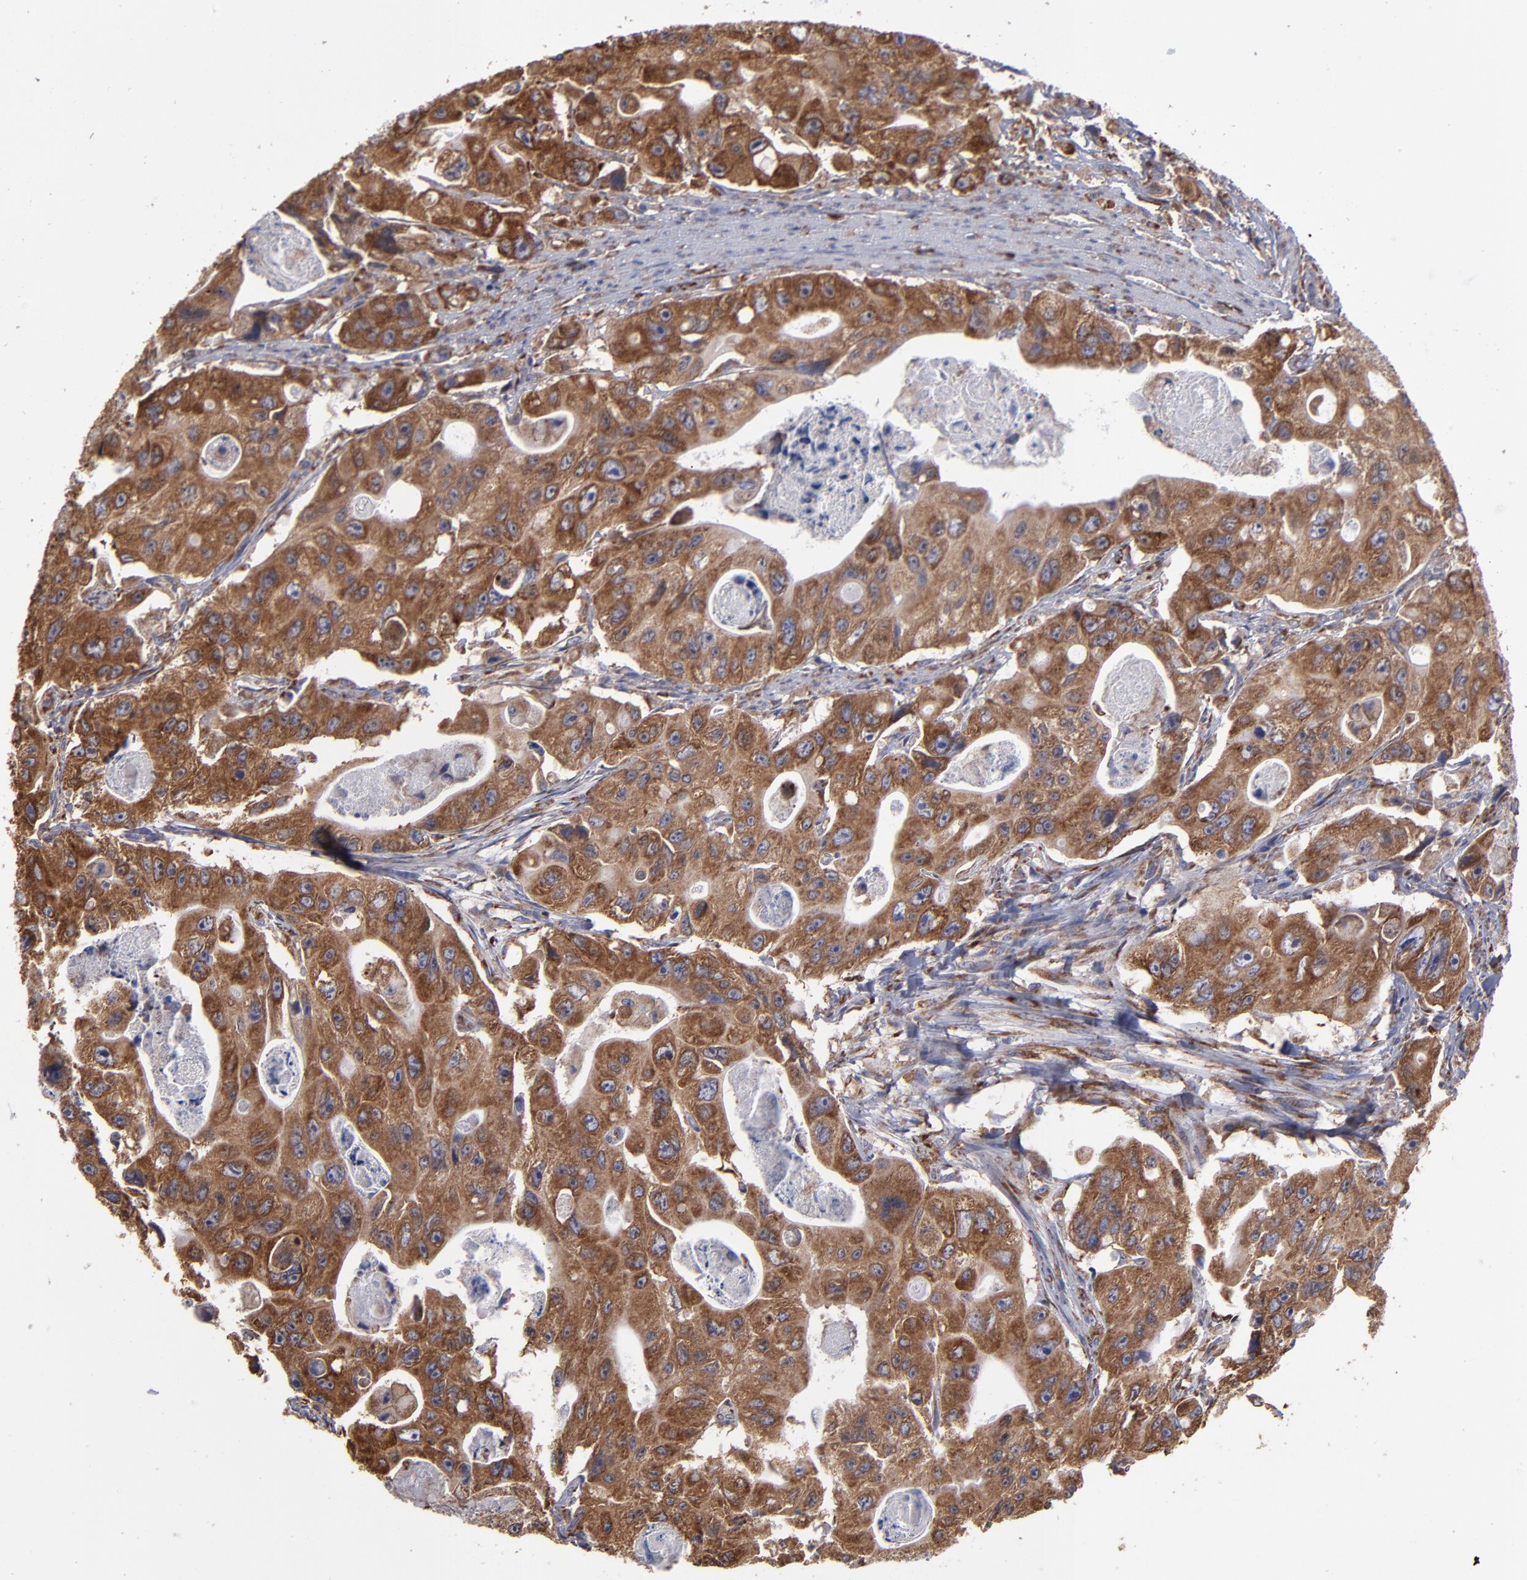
{"staining": {"intensity": "strong", "quantity": ">75%", "location": "cytoplasmic/membranous"}, "tissue": "colorectal cancer", "cell_type": "Tumor cells", "image_type": "cancer", "snomed": [{"axis": "morphology", "description": "Adenocarcinoma, NOS"}, {"axis": "topography", "description": "Colon"}], "caption": "Strong cytoplasmic/membranous positivity for a protein is present in approximately >75% of tumor cells of colorectal adenocarcinoma using IHC.", "gene": "SND1", "patient": {"sex": "female", "age": 46}}